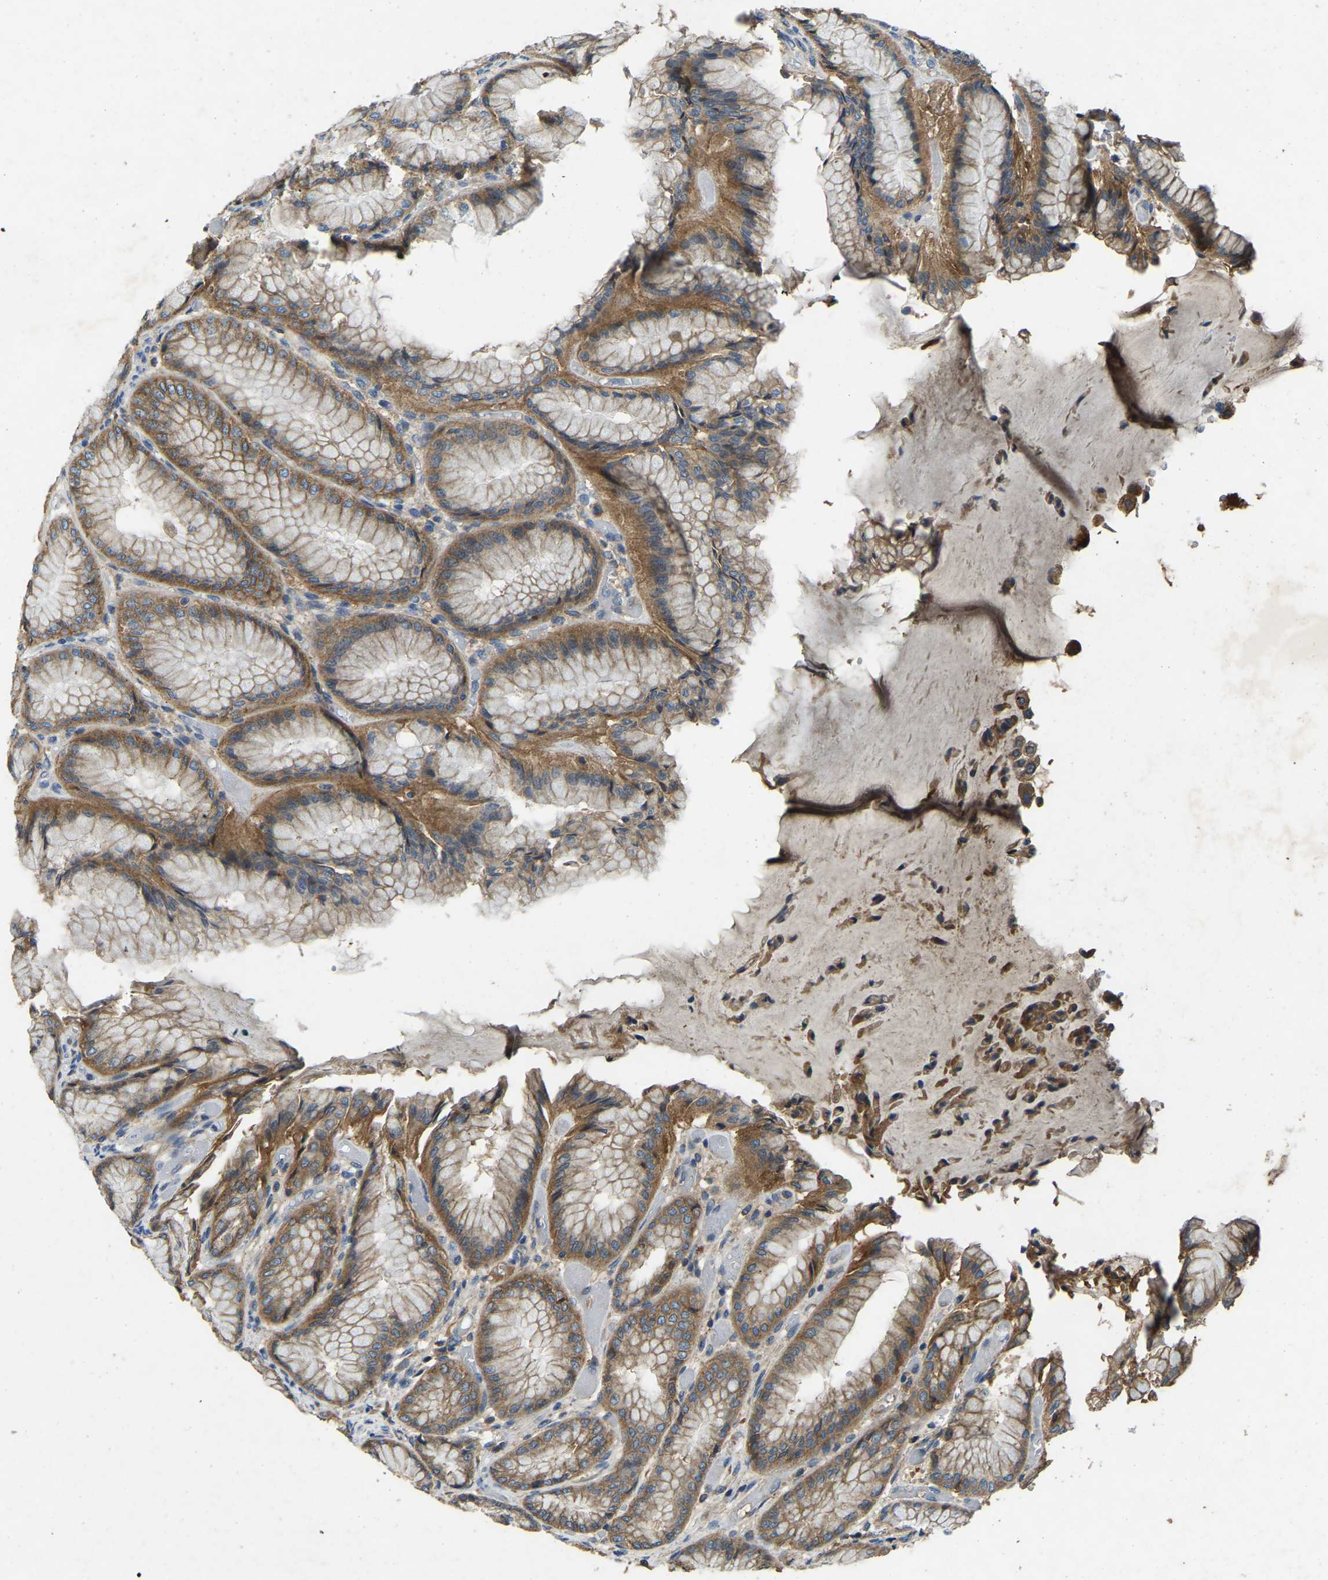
{"staining": {"intensity": "moderate", "quantity": ">75%", "location": "cytoplasmic/membranous"}, "tissue": "stomach", "cell_type": "Glandular cells", "image_type": "normal", "snomed": [{"axis": "morphology", "description": "Normal tissue, NOS"}, {"axis": "topography", "description": "Stomach, upper"}], "caption": "Immunohistochemistry (IHC) of unremarkable stomach demonstrates medium levels of moderate cytoplasmic/membranous positivity in approximately >75% of glandular cells.", "gene": "ATP8B1", "patient": {"sex": "male", "age": 72}}